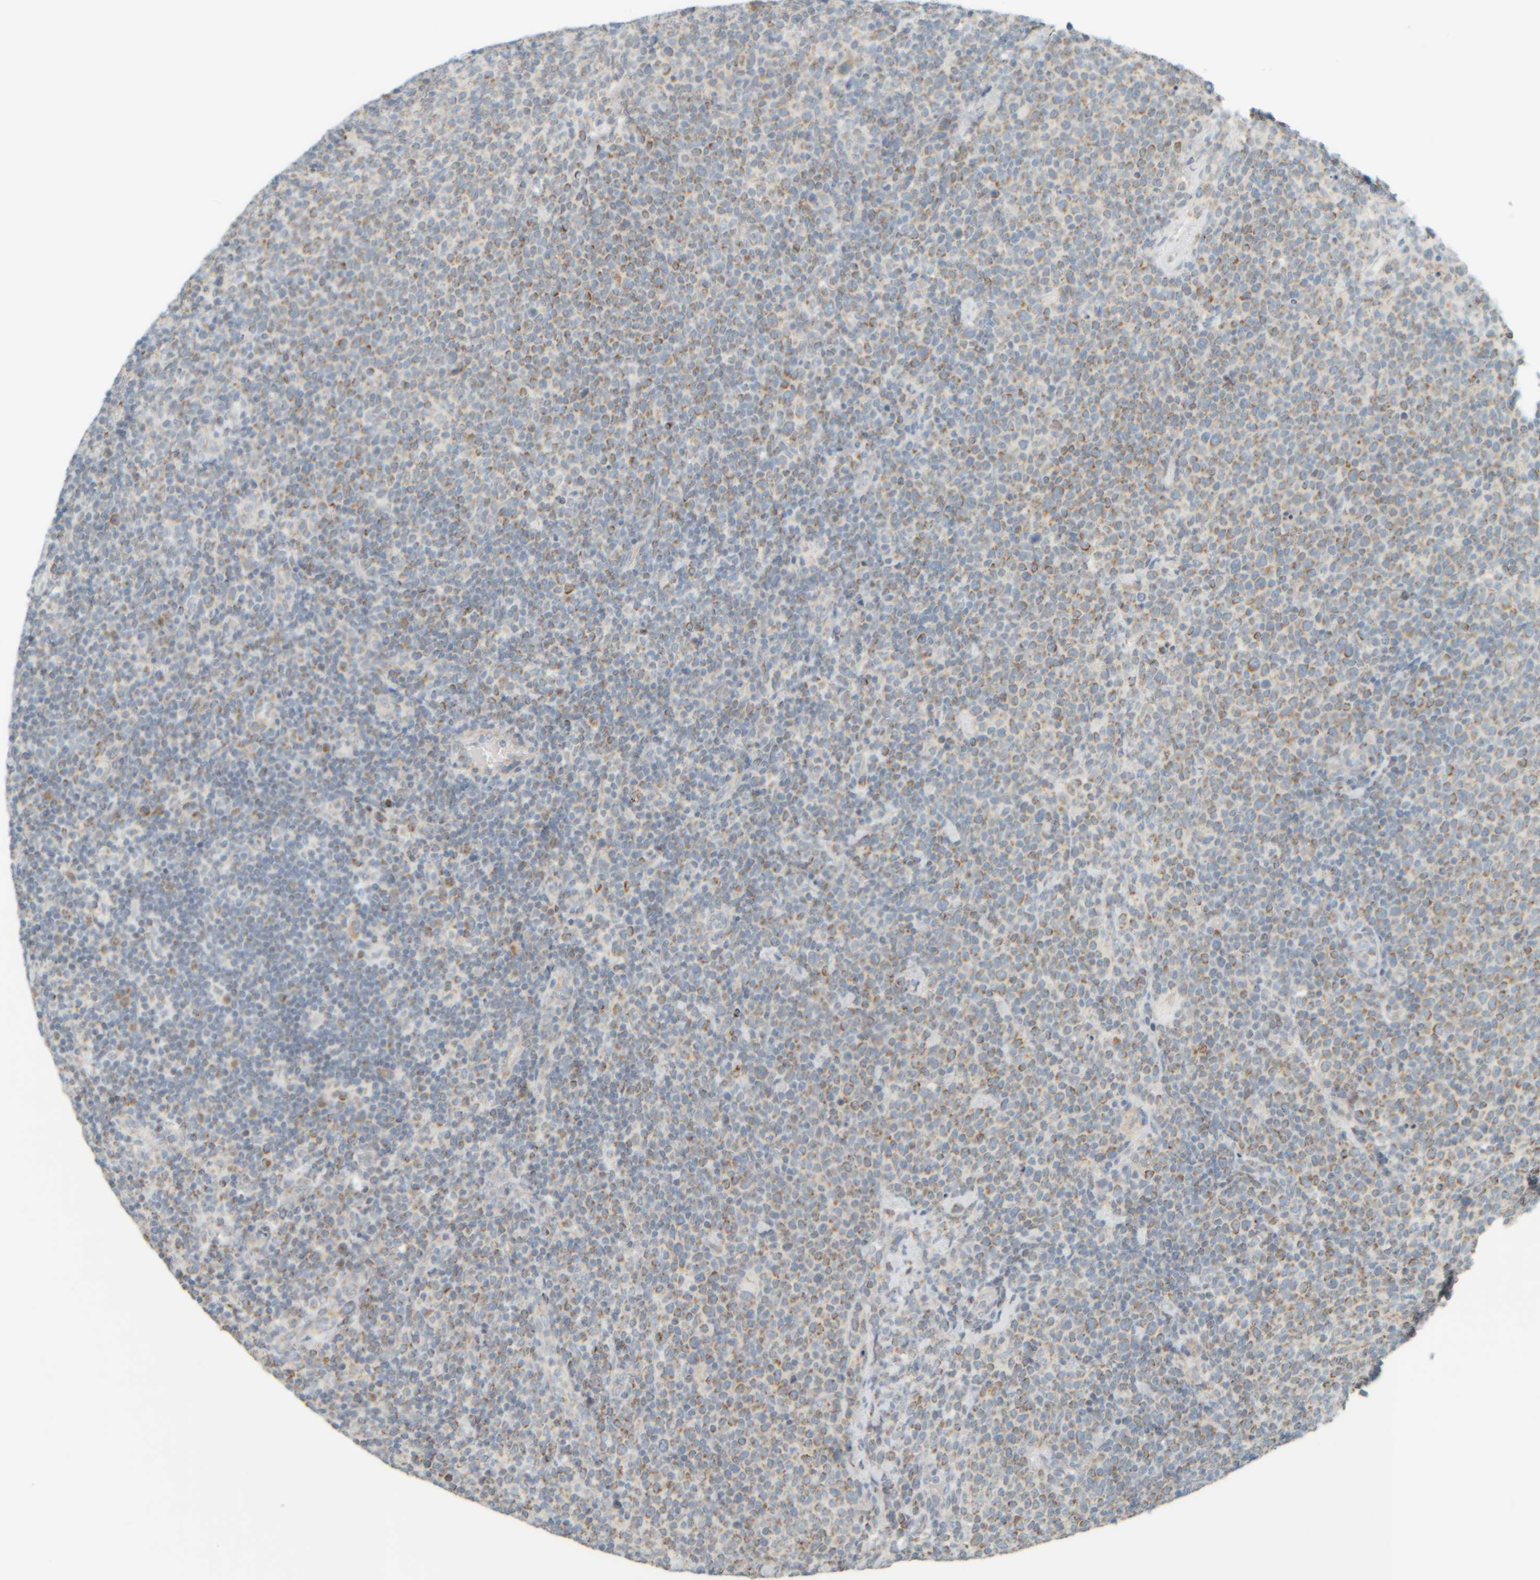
{"staining": {"intensity": "moderate", "quantity": "25%-75%", "location": "cytoplasmic/membranous"}, "tissue": "lymphoma", "cell_type": "Tumor cells", "image_type": "cancer", "snomed": [{"axis": "morphology", "description": "Malignant lymphoma, non-Hodgkin's type, High grade"}, {"axis": "topography", "description": "Lymph node"}], "caption": "About 25%-75% of tumor cells in high-grade malignant lymphoma, non-Hodgkin's type reveal moderate cytoplasmic/membranous protein expression as visualized by brown immunohistochemical staining.", "gene": "PTGES3L-AARSD1", "patient": {"sex": "male", "age": 61}}